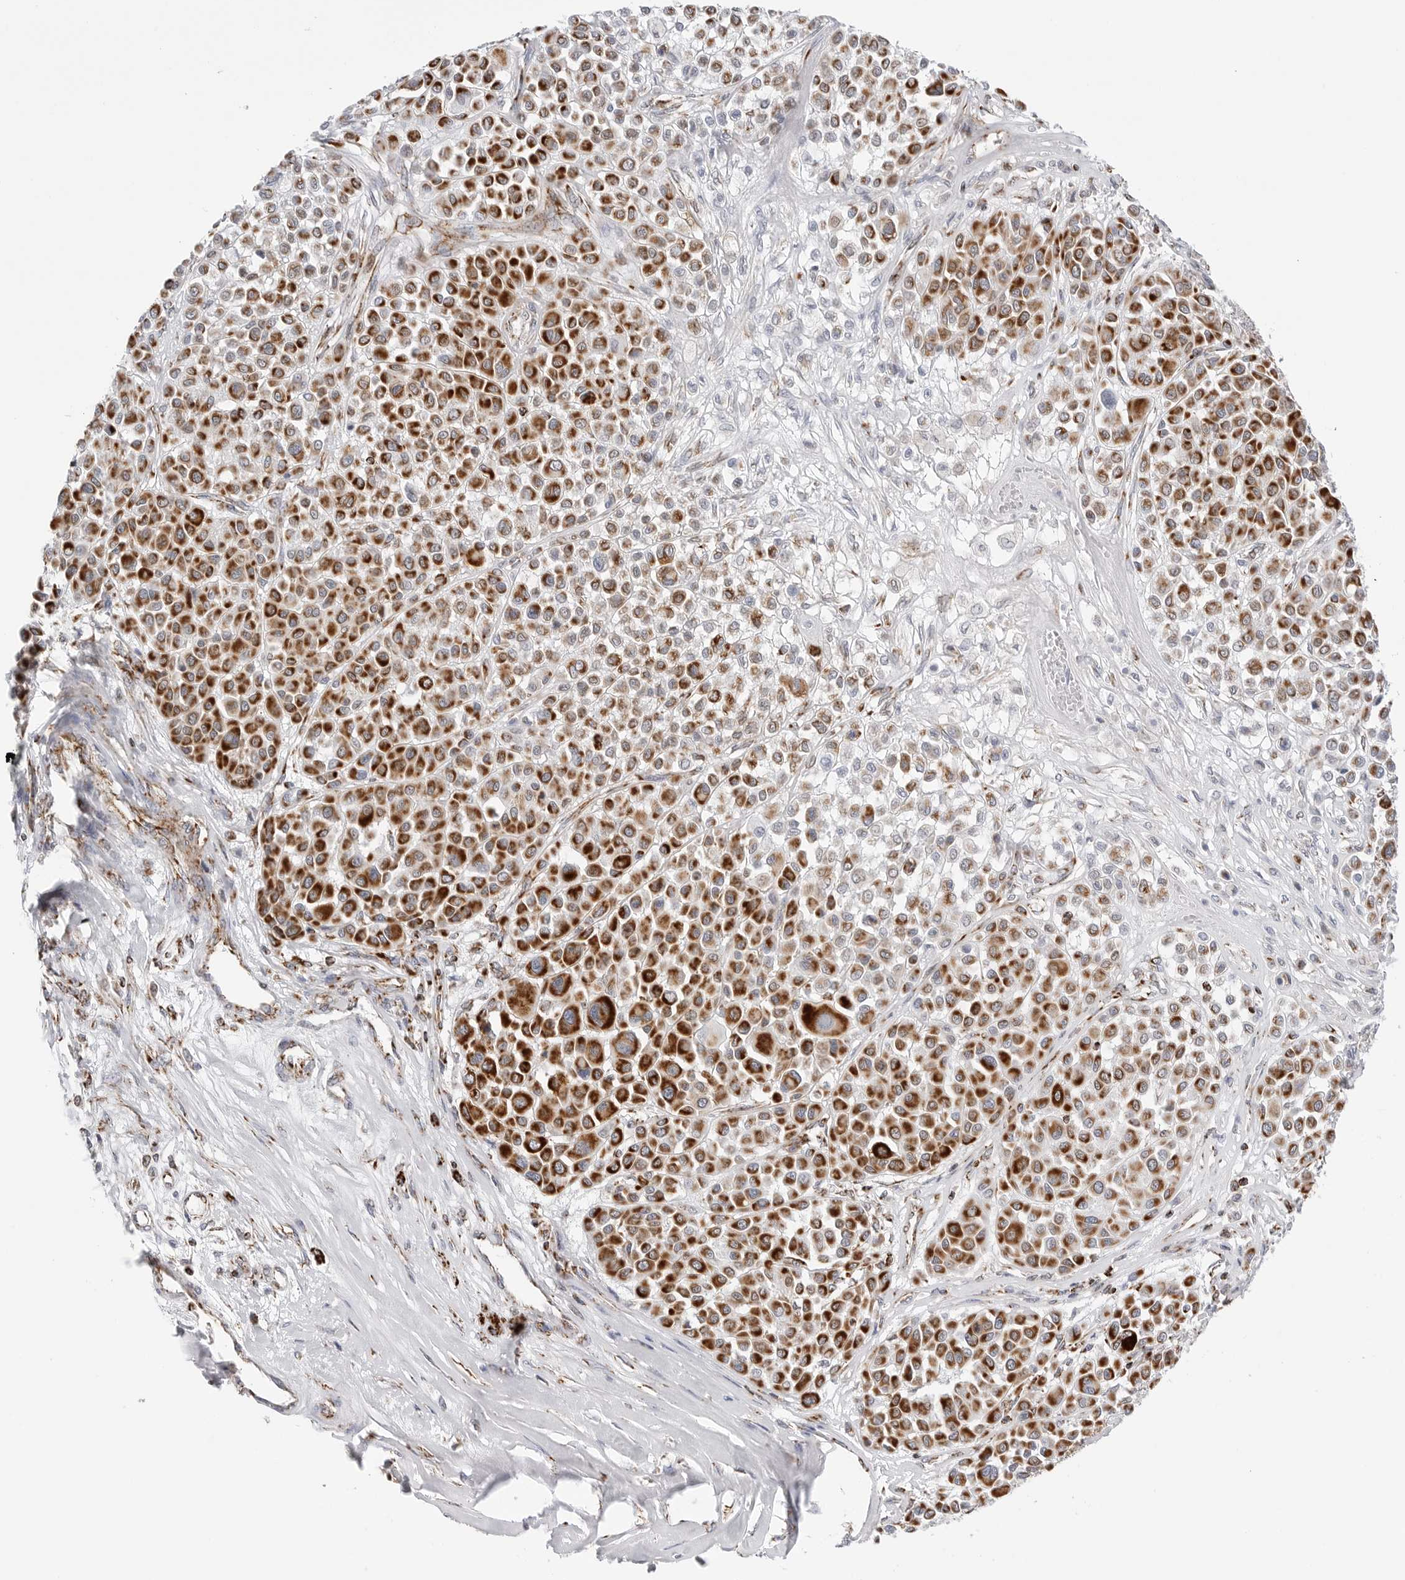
{"staining": {"intensity": "strong", "quantity": ">75%", "location": "cytoplasmic/membranous"}, "tissue": "melanoma", "cell_type": "Tumor cells", "image_type": "cancer", "snomed": [{"axis": "morphology", "description": "Malignant melanoma, Metastatic site"}, {"axis": "topography", "description": "Soft tissue"}], "caption": "Immunohistochemistry (IHC) micrograph of neoplastic tissue: human melanoma stained using immunohistochemistry shows high levels of strong protein expression localized specifically in the cytoplasmic/membranous of tumor cells, appearing as a cytoplasmic/membranous brown color.", "gene": "ATP5IF1", "patient": {"sex": "male", "age": 41}}